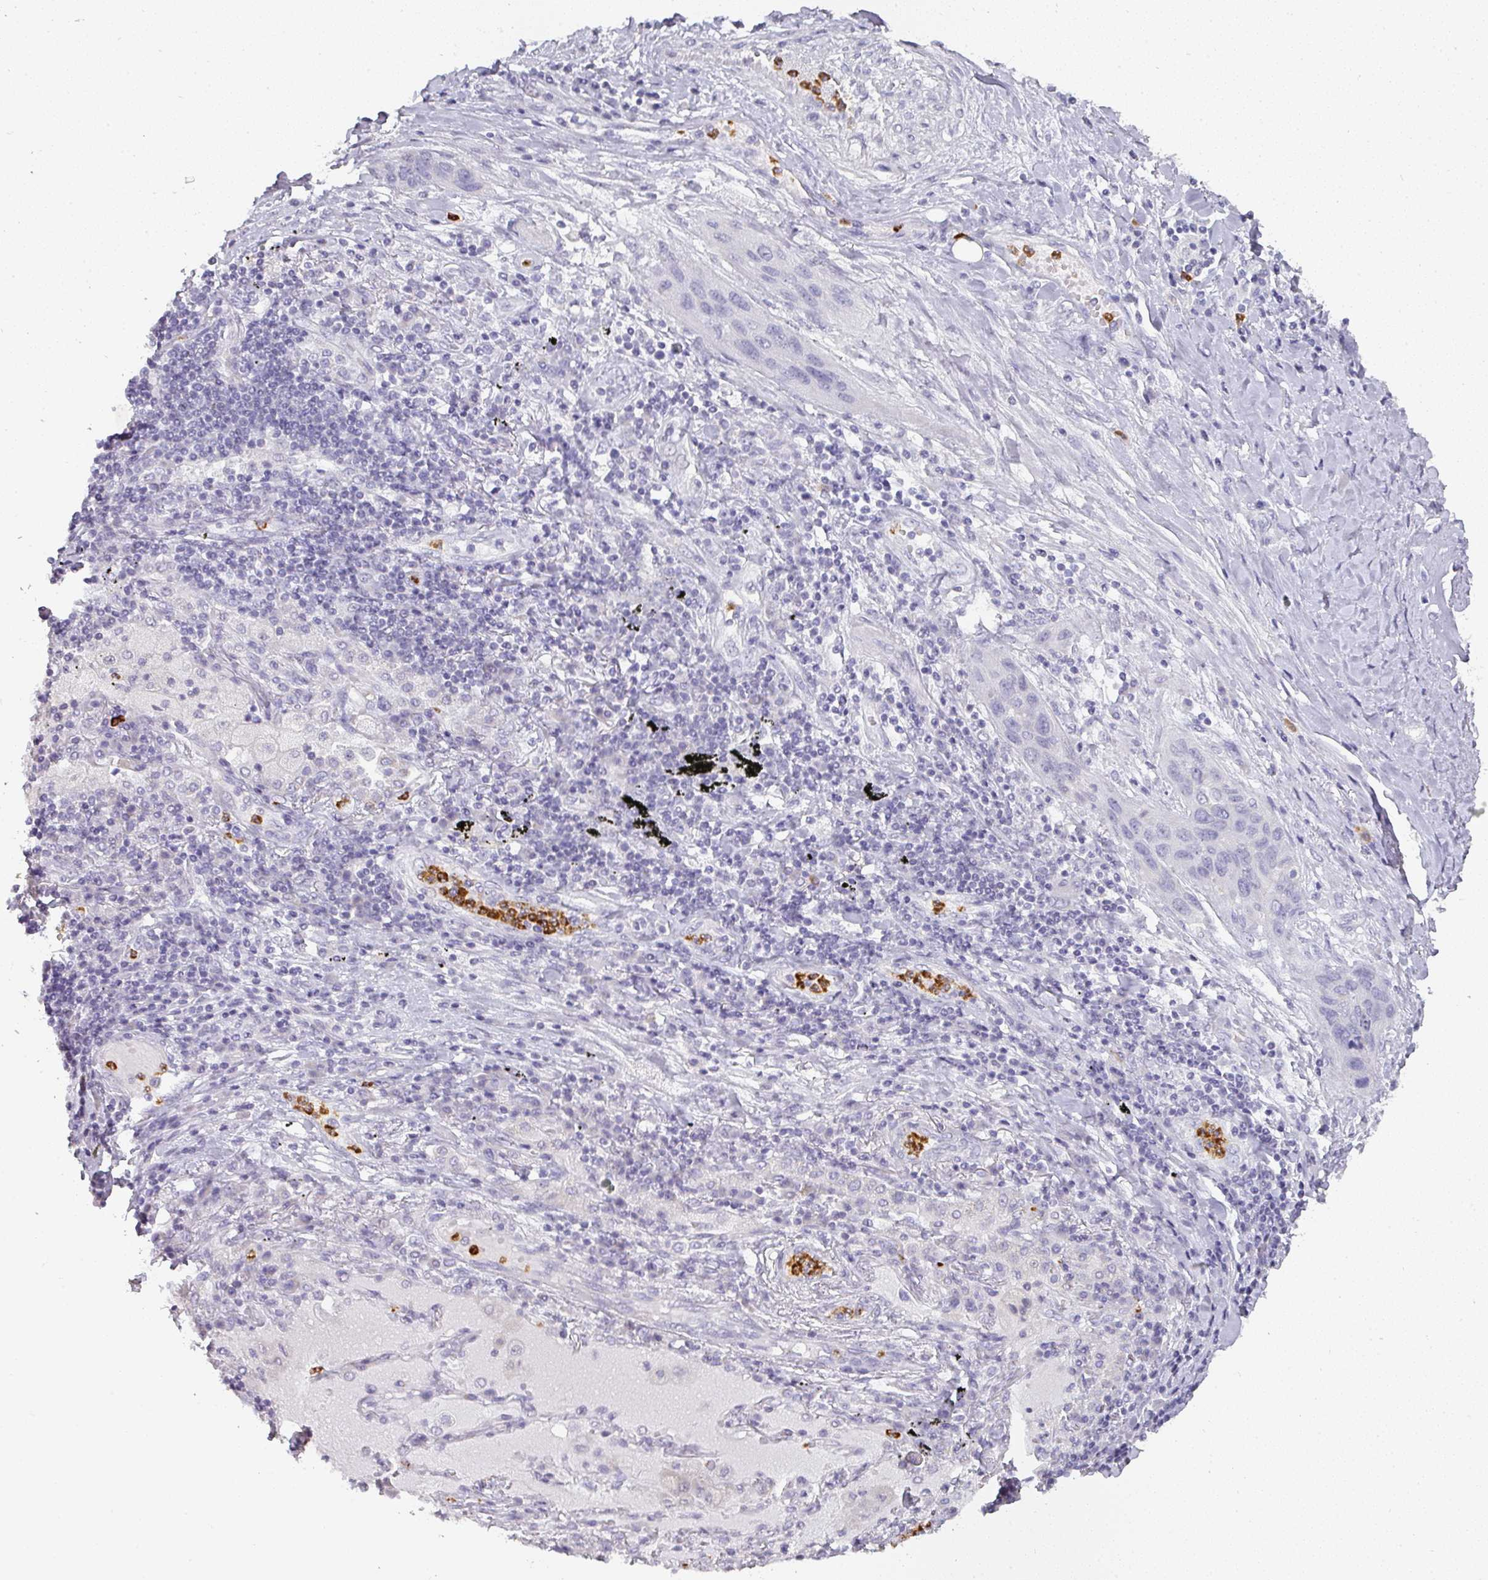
{"staining": {"intensity": "negative", "quantity": "none", "location": "none"}, "tissue": "lung cancer", "cell_type": "Tumor cells", "image_type": "cancer", "snomed": [{"axis": "morphology", "description": "Squamous cell carcinoma, NOS"}, {"axis": "topography", "description": "Lung"}], "caption": "DAB immunohistochemical staining of lung cancer demonstrates no significant positivity in tumor cells.", "gene": "CAMP", "patient": {"sex": "female", "age": 70}}